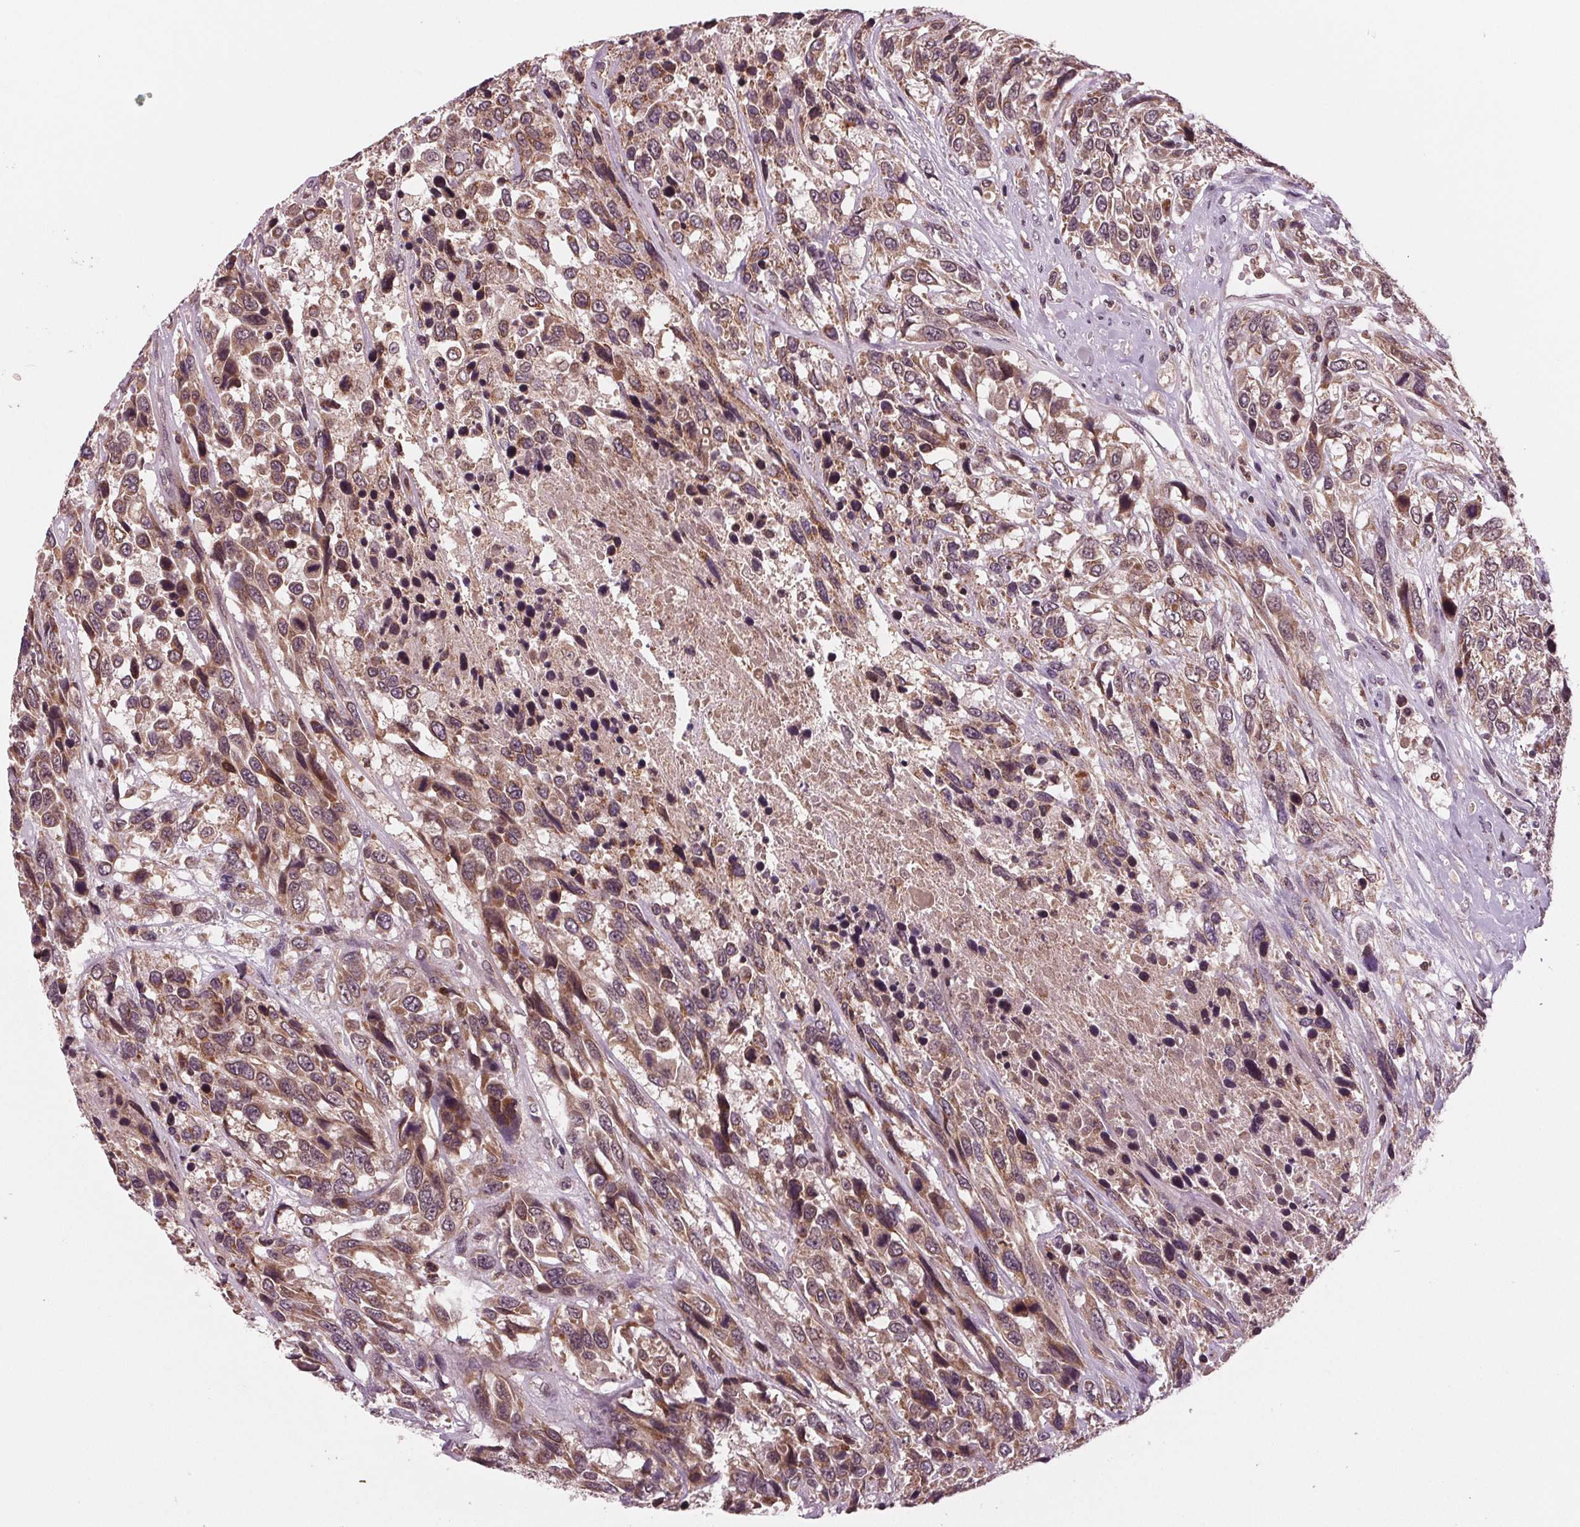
{"staining": {"intensity": "weak", "quantity": ">75%", "location": "cytoplasmic/membranous"}, "tissue": "urothelial cancer", "cell_type": "Tumor cells", "image_type": "cancer", "snomed": [{"axis": "morphology", "description": "Urothelial carcinoma, High grade"}, {"axis": "topography", "description": "Urinary bladder"}], "caption": "Protein expression analysis of human urothelial carcinoma (high-grade) reveals weak cytoplasmic/membranous staining in approximately >75% of tumor cells. (DAB = brown stain, brightfield microscopy at high magnification).", "gene": "STAT3", "patient": {"sex": "female", "age": 70}}